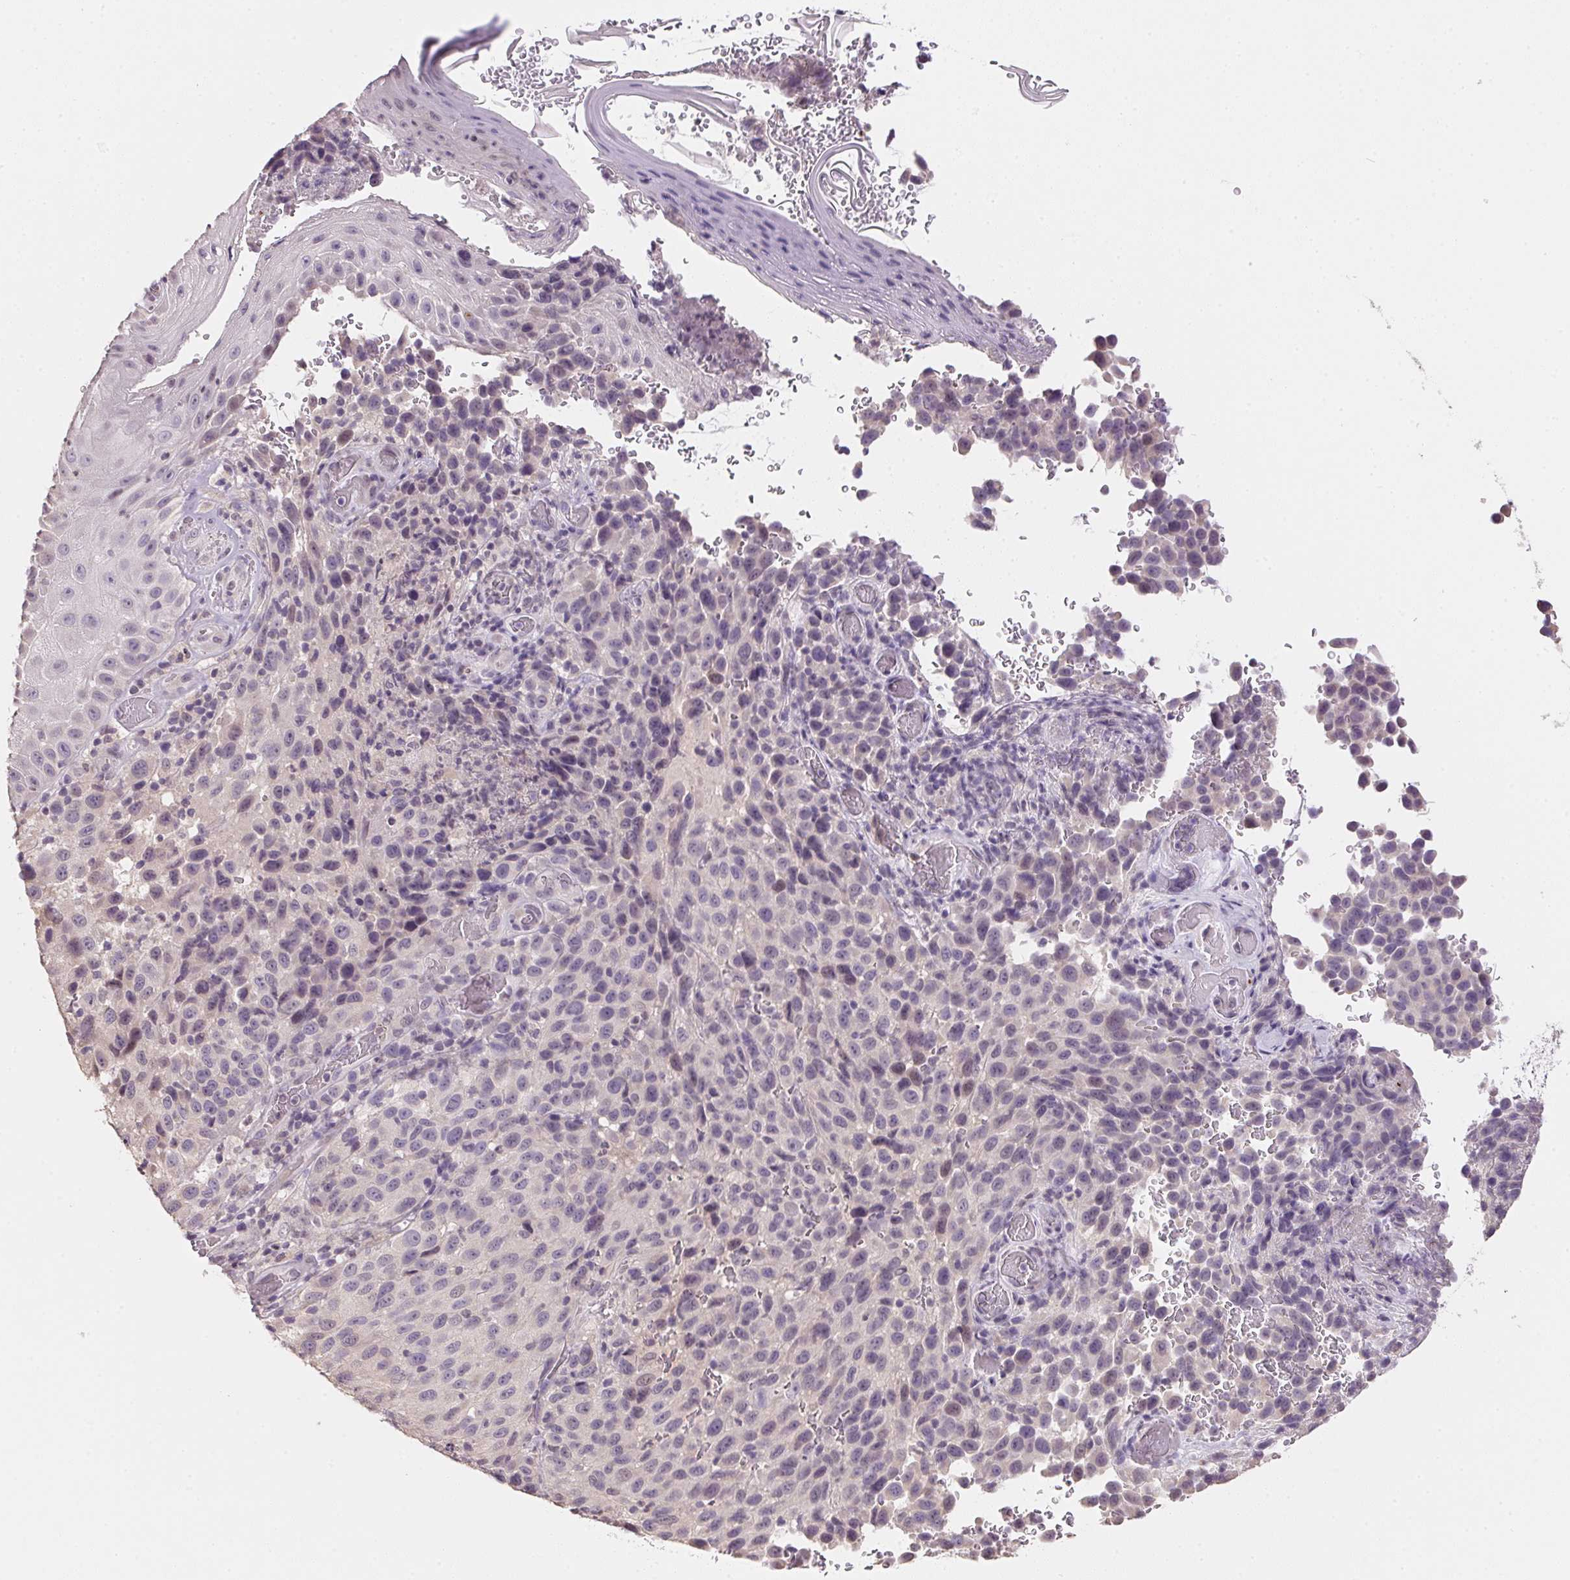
{"staining": {"intensity": "negative", "quantity": "none", "location": "none"}, "tissue": "melanoma", "cell_type": "Tumor cells", "image_type": "cancer", "snomed": [{"axis": "morphology", "description": "Malignant melanoma, NOS"}, {"axis": "topography", "description": "Skin"}], "caption": "IHC photomicrograph of malignant melanoma stained for a protein (brown), which shows no staining in tumor cells.", "gene": "ALDH8A1", "patient": {"sex": "male", "age": 85}}